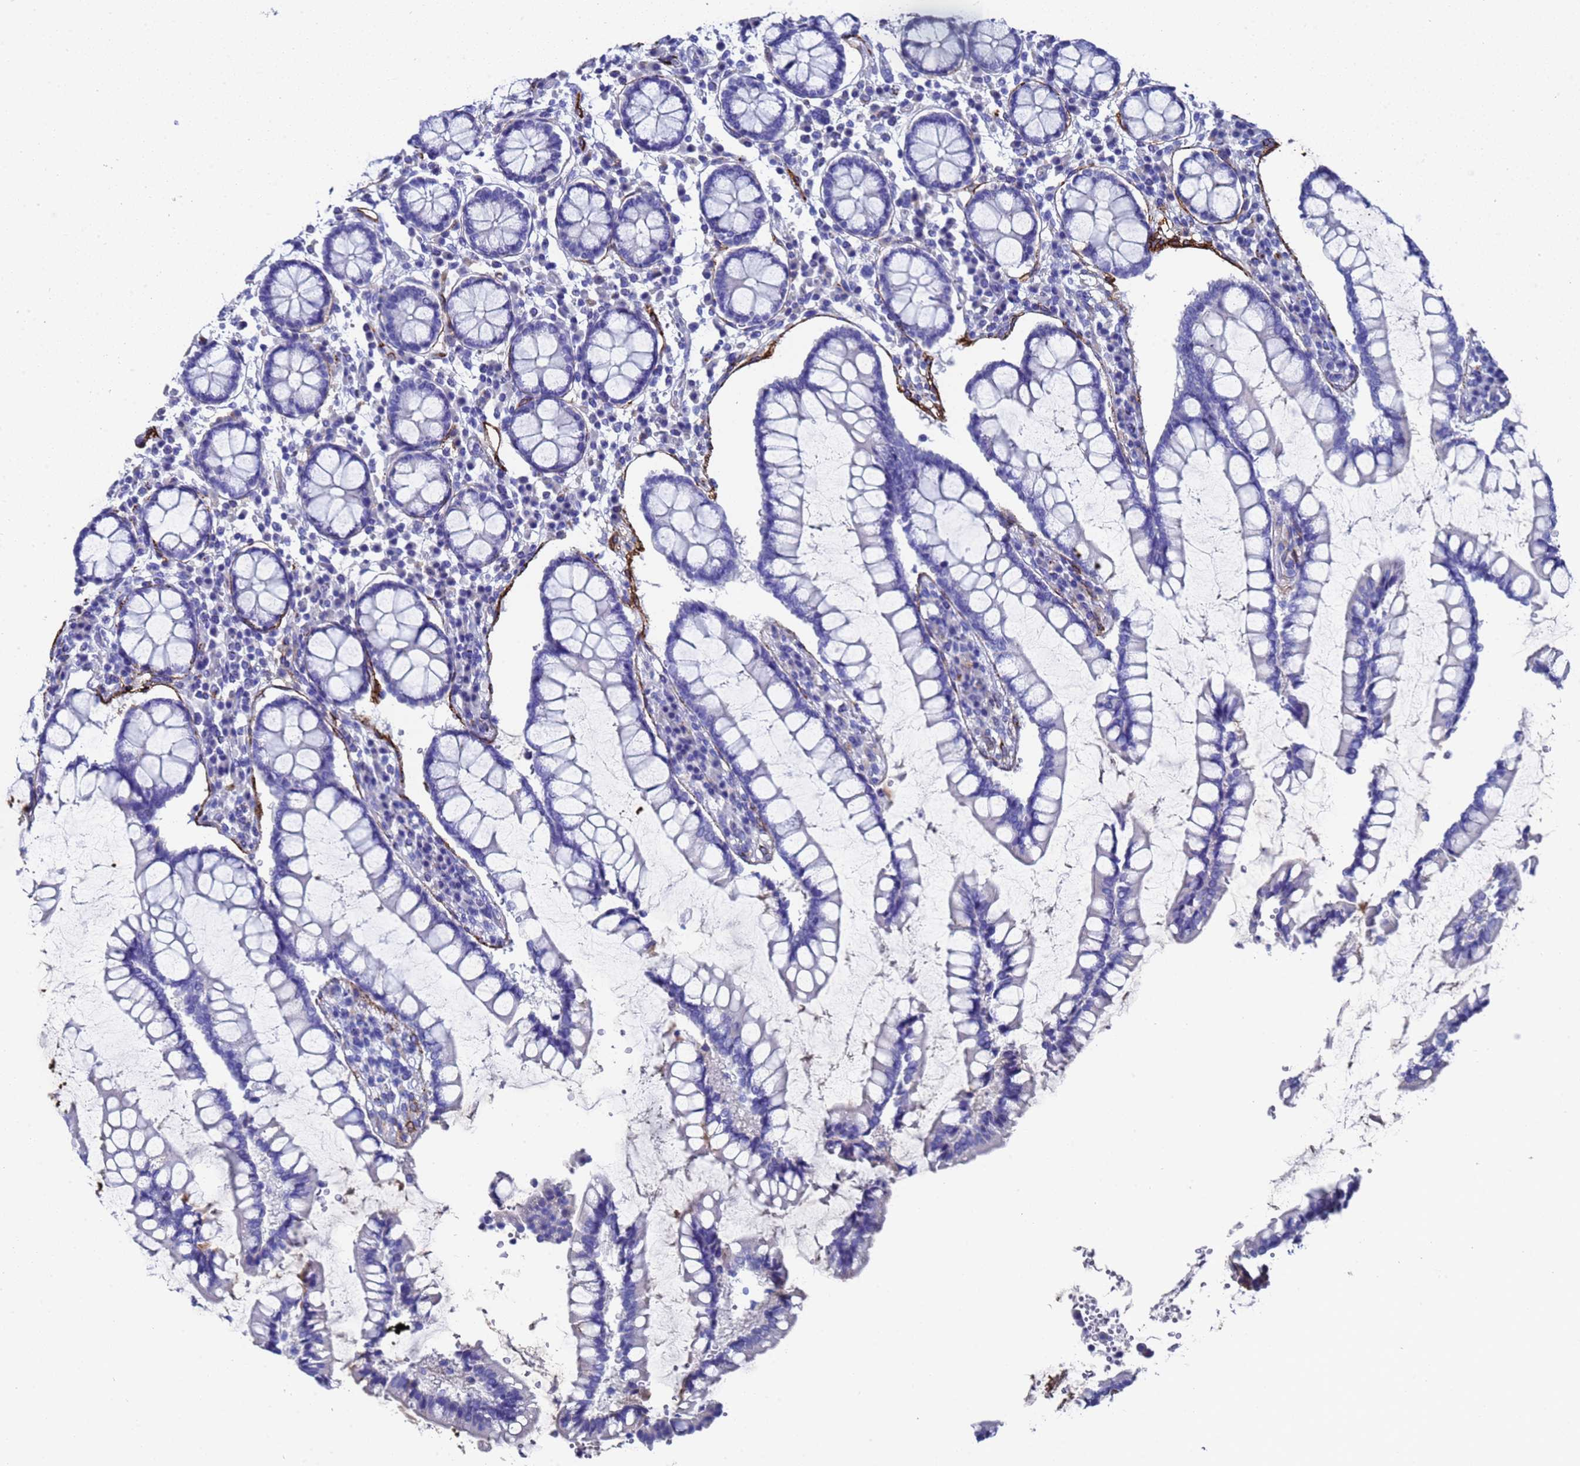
{"staining": {"intensity": "strong", "quantity": ">75%", "location": "cytoplasmic/membranous"}, "tissue": "colon", "cell_type": "Endothelial cells", "image_type": "normal", "snomed": [{"axis": "morphology", "description": "Normal tissue, NOS"}, {"axis": "topography", "description": "Colon"}], "caption": "High-magnification brightfield microscopy of normal colon stained with DAB (brown) and counterstained with hematoxylin (blue). endothelial cells exhibit strong cytoplasmic/membranous staining is seen in approximately>75% of cells. Using DAB (brown) and hematoxylin (blue) stains, captured at high magnification using brightfield microscopy.", "gene": "ADIPOQ", "patient": {"sex": "female", "age": 79}}